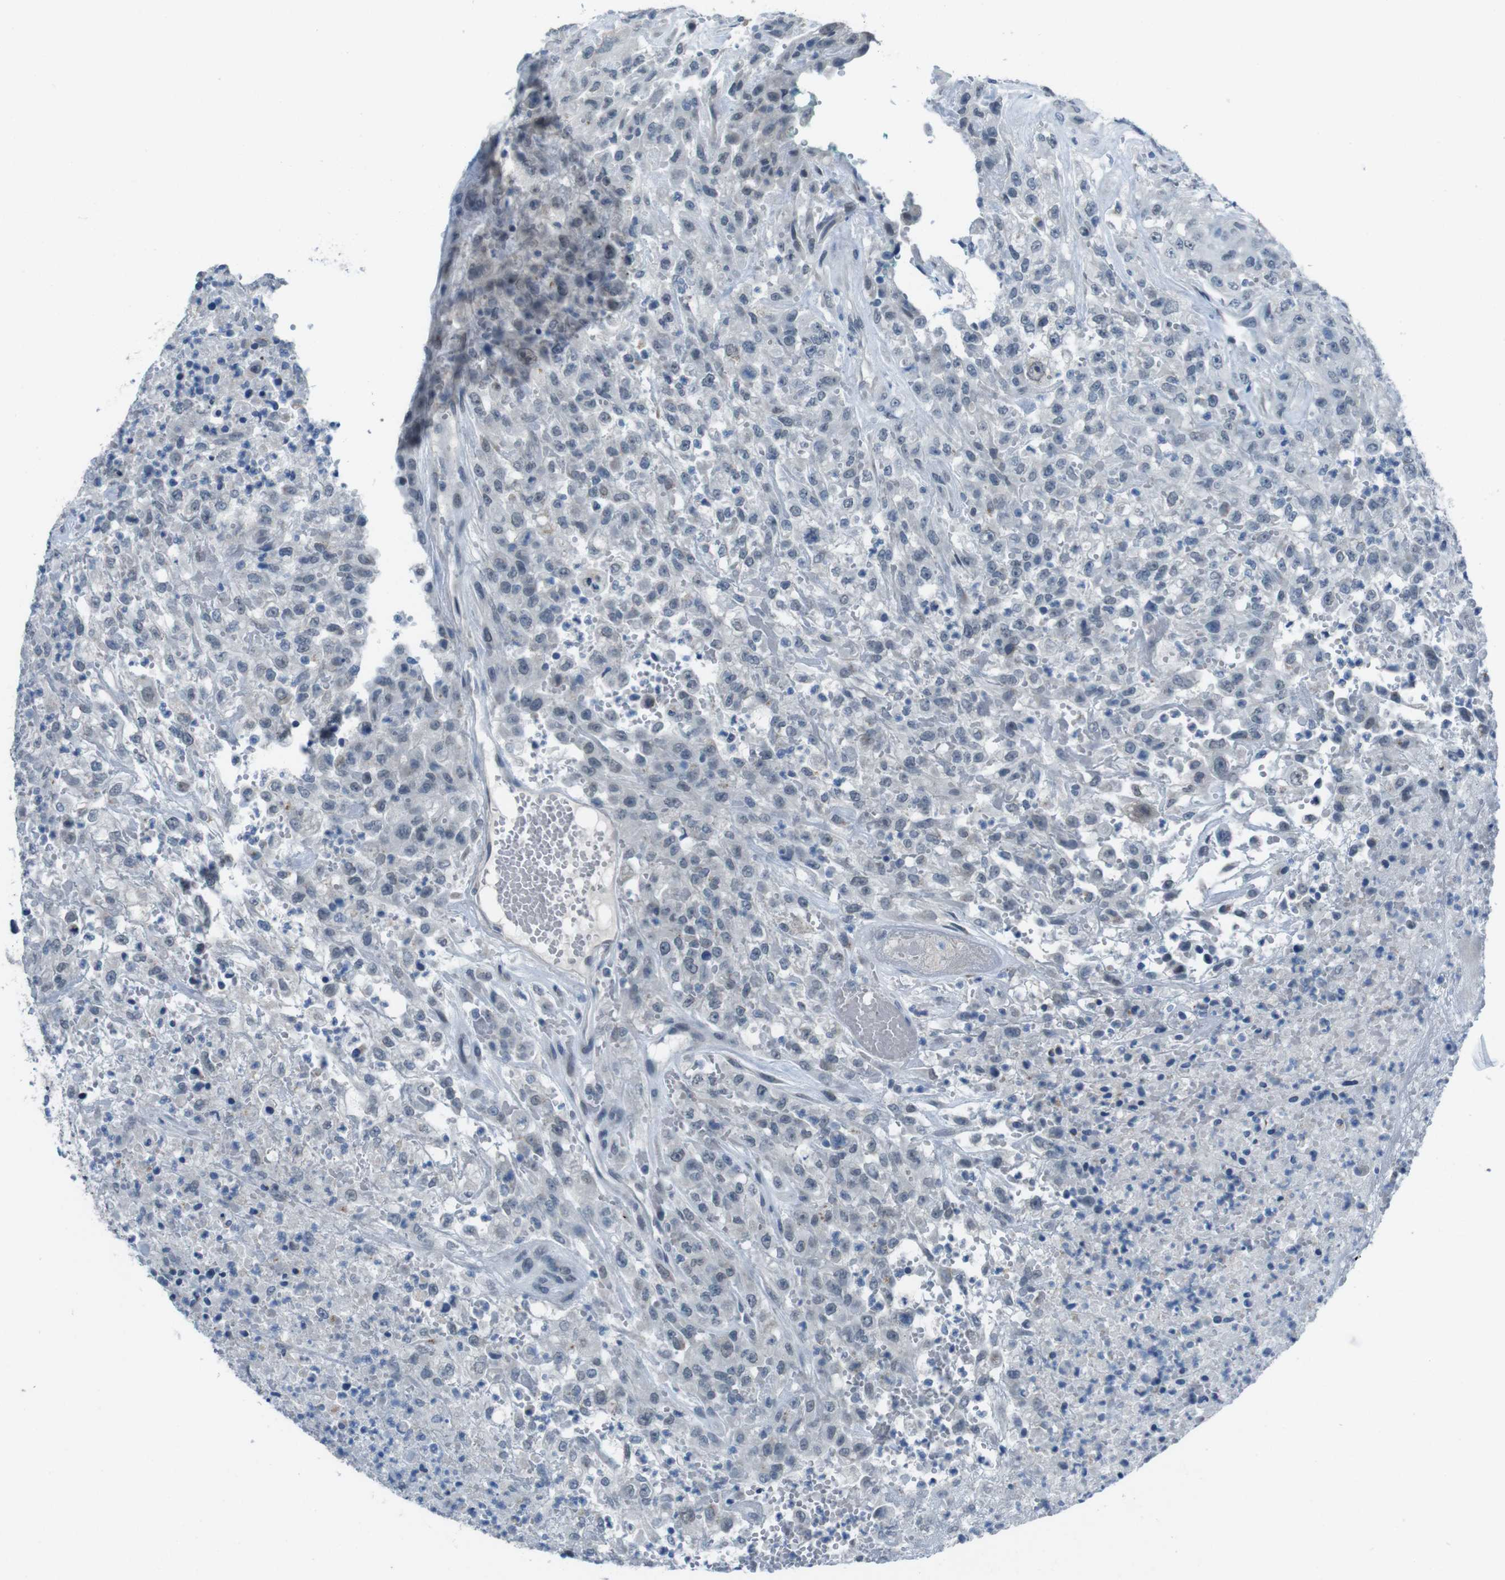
{"staining": {"intensity": "negative", "quantity": "none", "location": "none"}, "tissue": "urothelial cancer", "cell_type": "Tumor cells", "image_type": "cancer", "snomed": [{"axis": "morphology", "description": "Urothelial carcinoma, High grade"}, {"axis": "topography", "description": "Urinary bladder"}], "caption": "Tumor cells are negative for protein expression in human urothelial carcinoma (high-grade).", "gene": "CDHR2", "patient": {"sex": "male", "age": 46}}